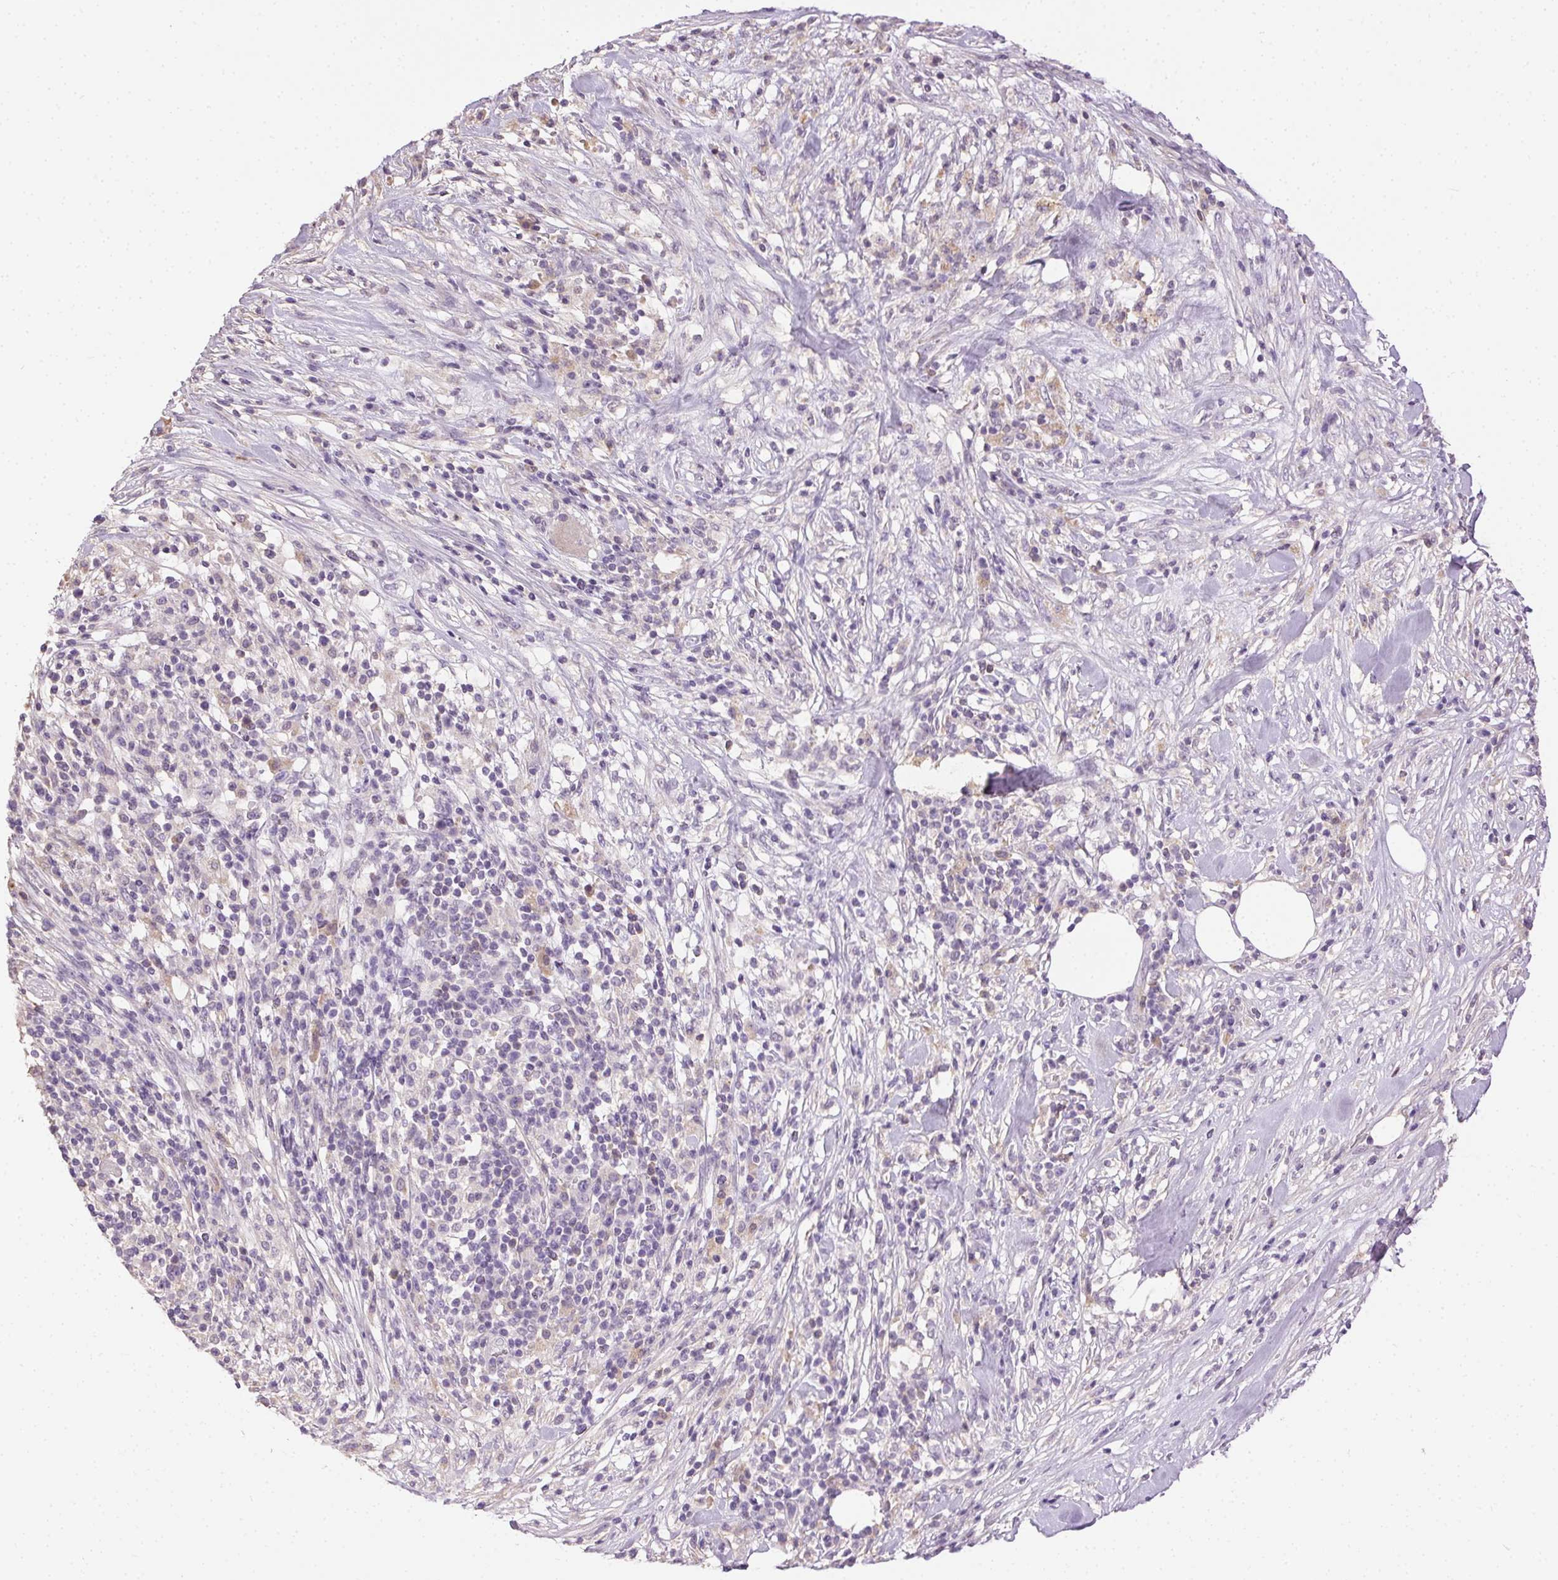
{"staining": {"intensity": "moderate", "quantity": "<25%", "location": "cytoplasmic/membranous"}, "tissue": "pancreatic cancer", "cell_type": "Tumor cells", "image_type": "cancer", "snomed": [{"axis": "morphology", "description": "Adenocarcinoma, NOS"}, {"axis": "topography", "description": "Pancreas"}], "caption": "Immunohistochemical staining of pancreatic adenocarcinoma shows moderate cytoplasmic/membranous protein positivity in about <25% of tumor cells. The staining was performed using DAB (3,3'-diaminobenzidine), with brown indicating positive protein expression. Nuclei are stained blue with hematoxylin.", "gene": "BPIFB2", "patient": {"sex": "male", "age": 44}}